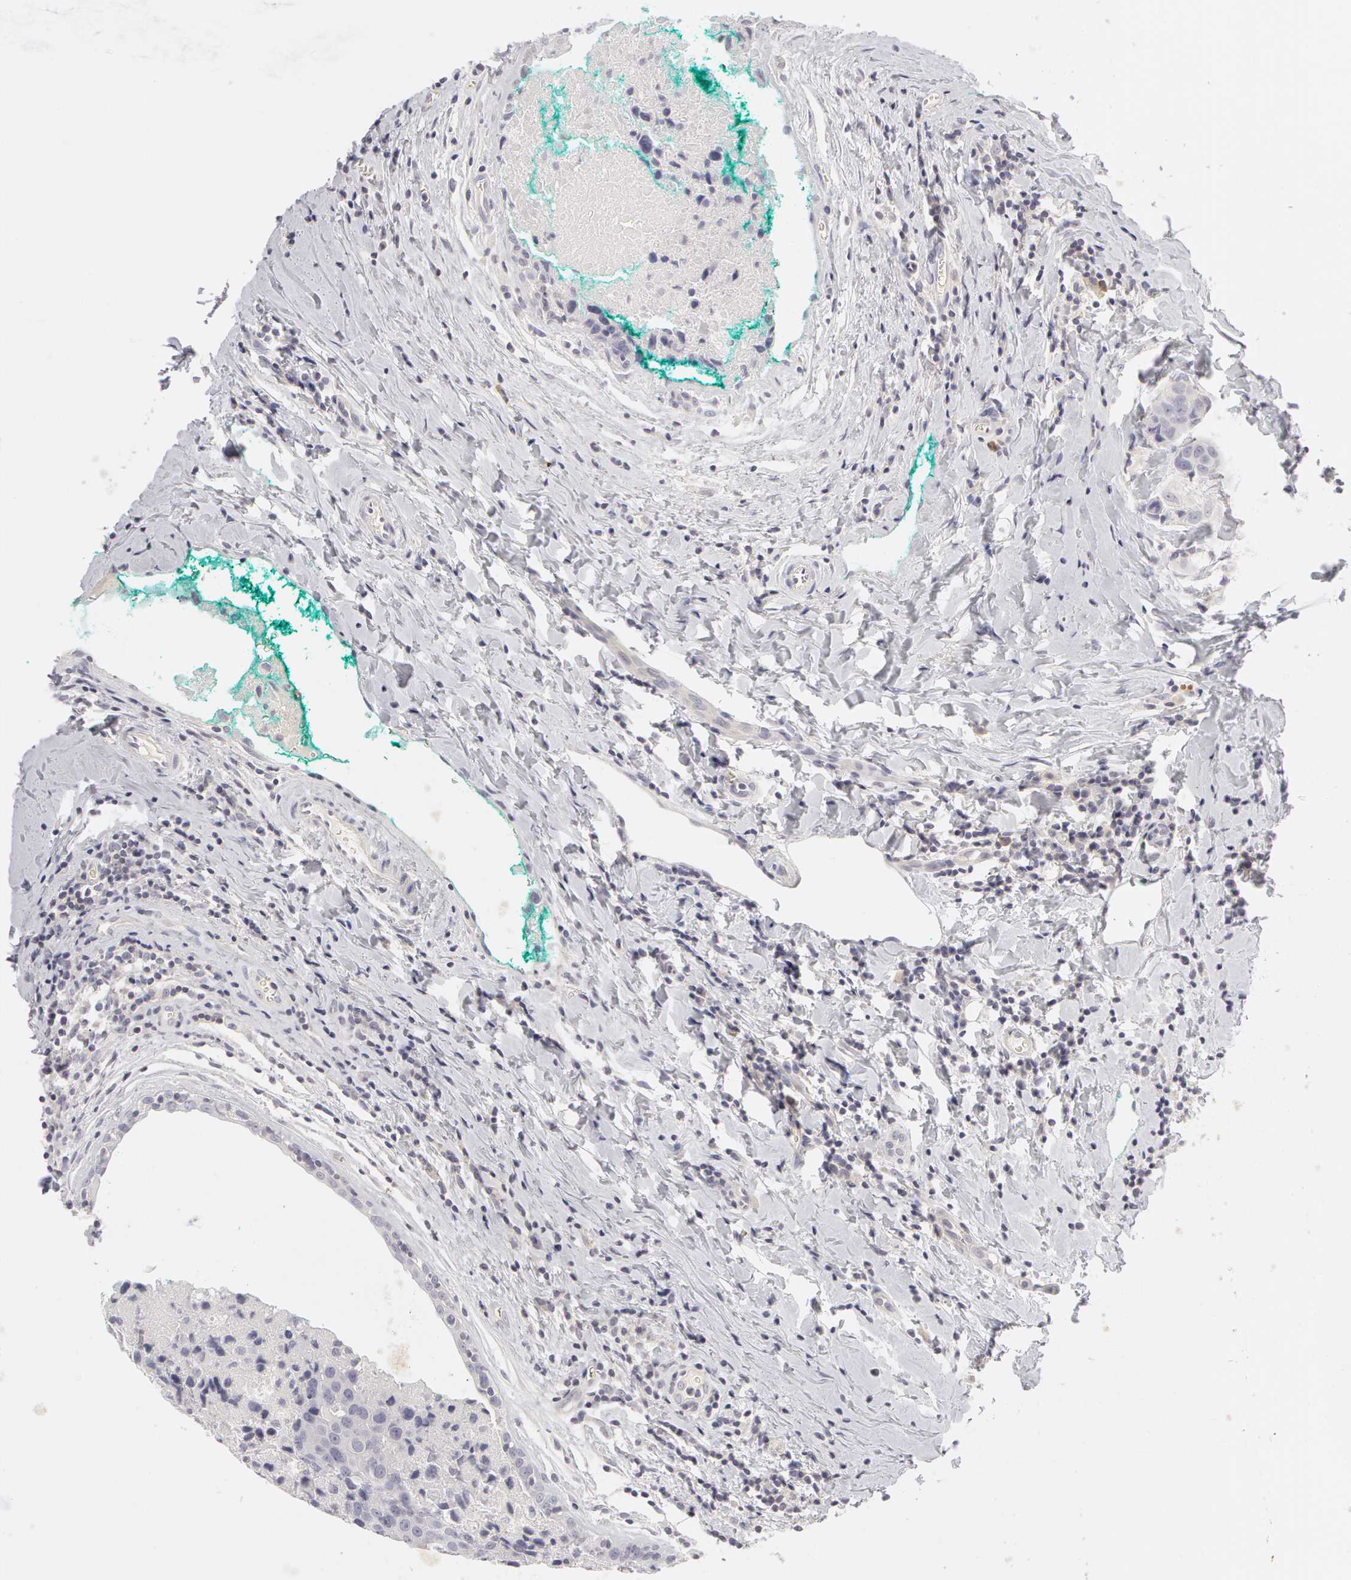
{"staining": {"intensity": "negative", "quantity": "none", "location": "none"}, "tissue": "breast cancer", "cell_type": "Tumor cells", "image_type": "cancer", "snomed": [{"axis": "morphology", "description": "Duct carcinoma"}, {"axis": "topography", "description": "Breast"}], "caption": "The histopathology image reveals no staining of tumor cells in breast intraductal carcinoma. Nuclei are stained in blue.", "gene": "ABCB1", "patient": {"sex": "female", "age": 24}}